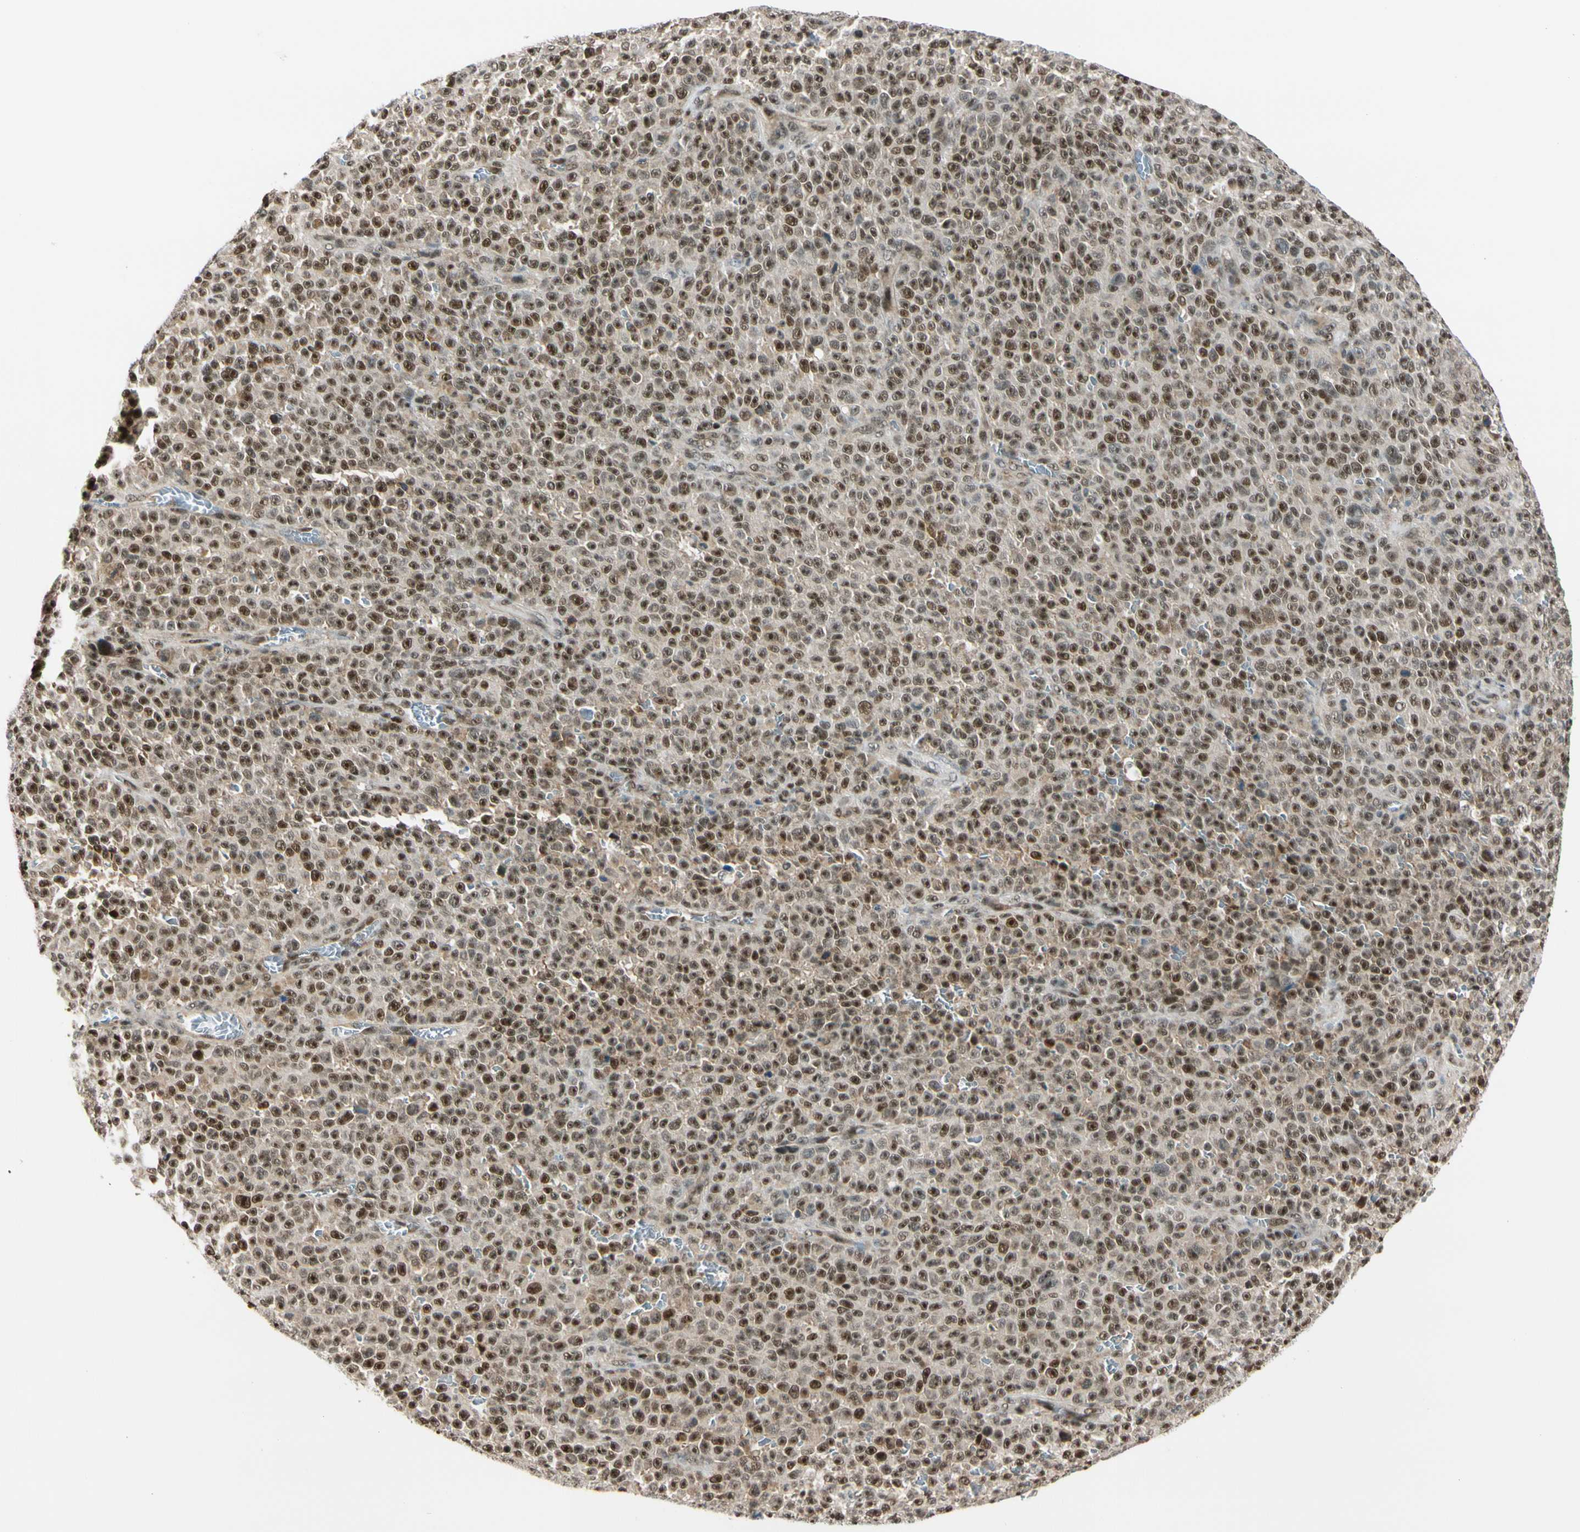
{"staining": {"intensity": "moderate", "quantity": ">75%", "location": "nuclear"}, "tissue": "melanoma", "cell_type": "Tumor cells", "image_type": "cancer", "snomed": [{"axis": "morphology", "description": "Malignant melanoma, NOS"}, {"axis": "topography", "description": "Skin"}], "caption": "The photomicrograph displays staining of malignant melanoma, revealing moderate nuclear protein staining (brown color) within tumor cells.", "gene": "DAXX", "patient": {"sex": "female", "age": 82}}